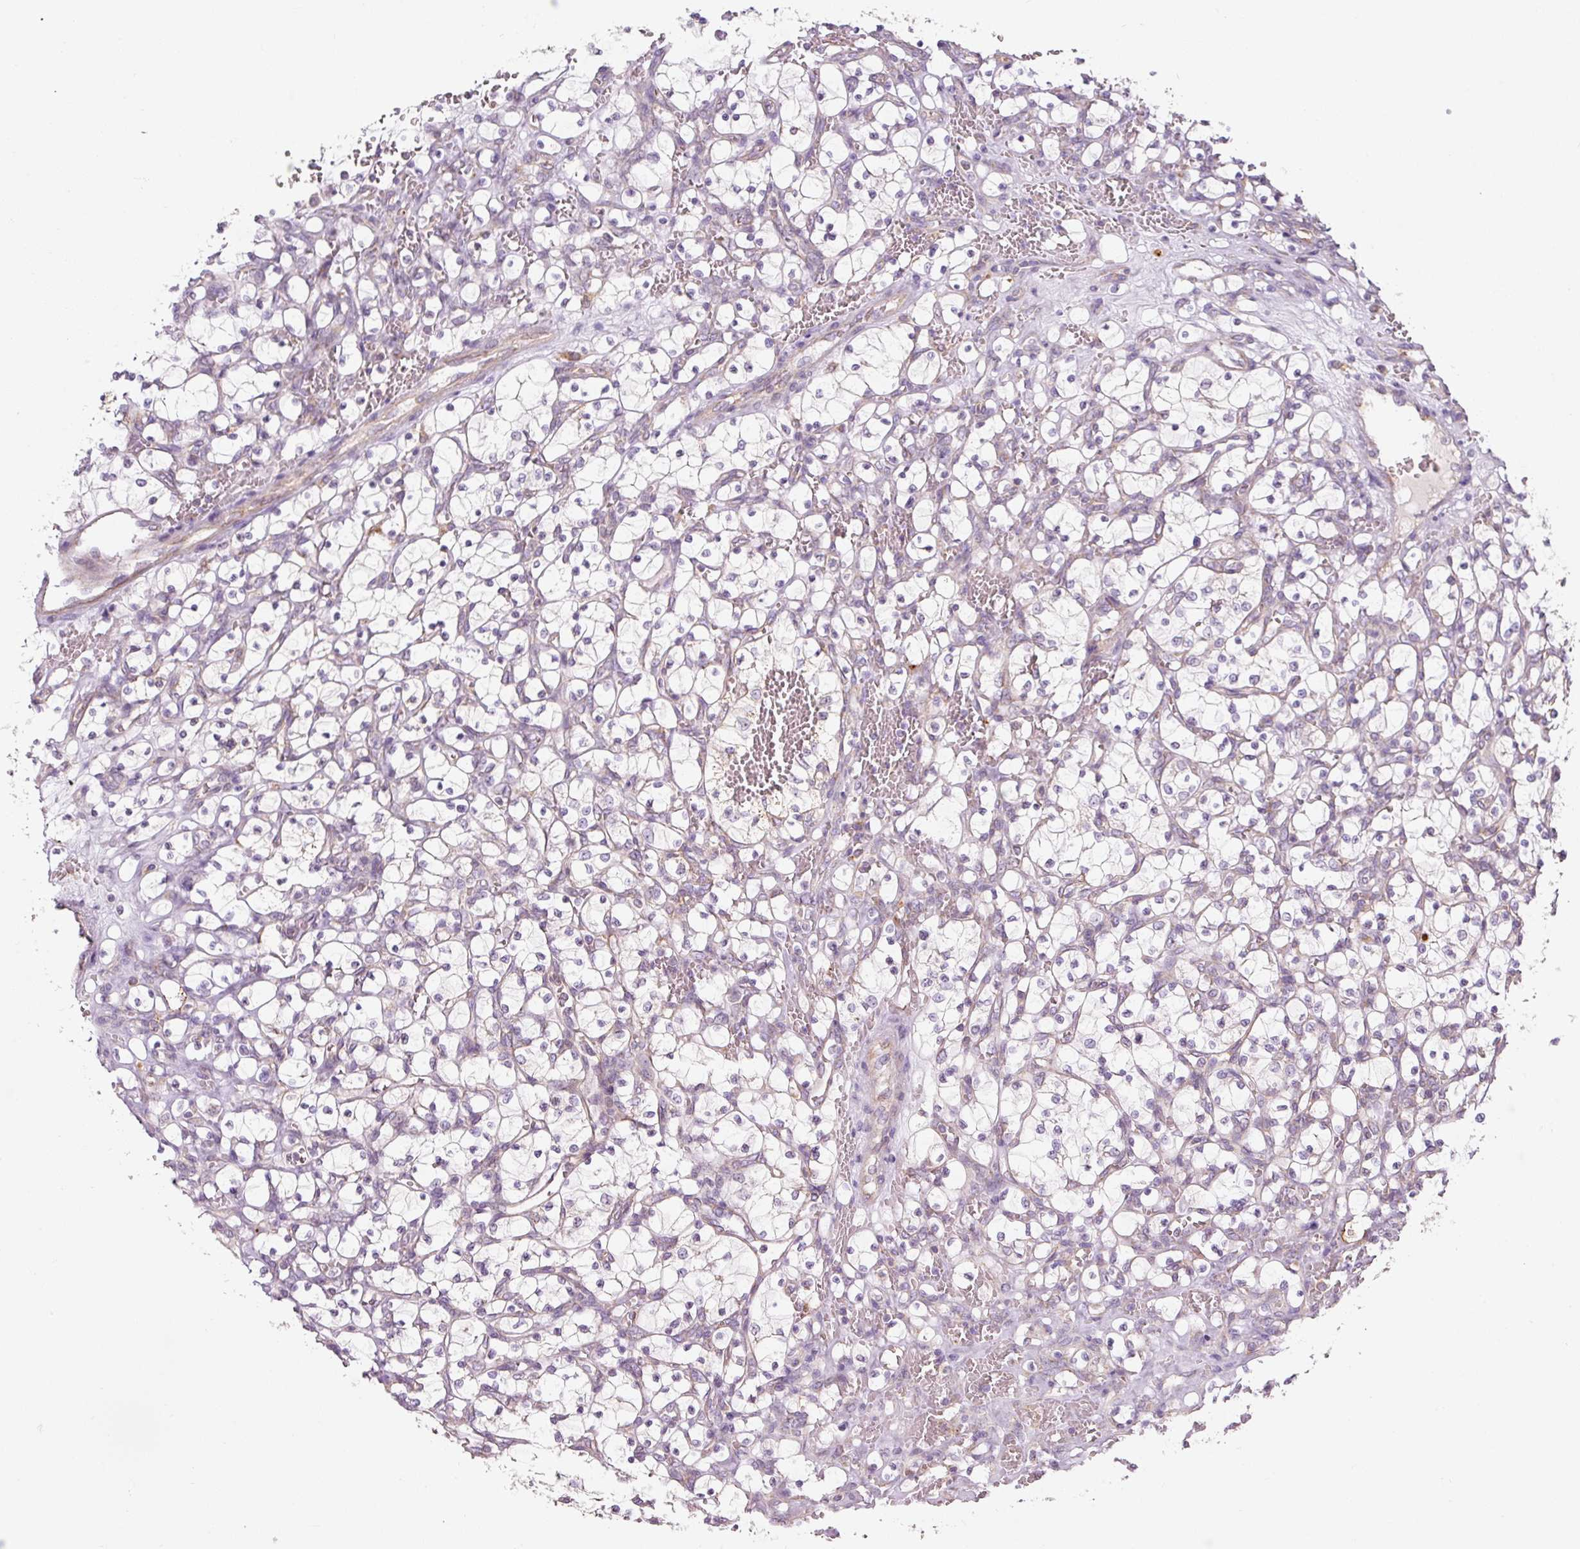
{"staining": {"intensity": "negative", "quantity": "none", "location": "none"}, "tissue": "renal cancer", "cell_type": "Tumor cells", "image_type": "cancer", "snomed": [{"axis": "morphology", "description": "Adenocarcinoma, NOS"}, {"axis": "topography", "description": "Kidney"}], "caption": "High magnification brightfield microscopy of renal cancer stained with DAB (3,3'-diaminobenzidine) (brown) and counterstained with hematoxylin (blue): tumor cells show no significant staining.", "gene": "MORN4", "patient": {"sex": "female", "age": 69}}